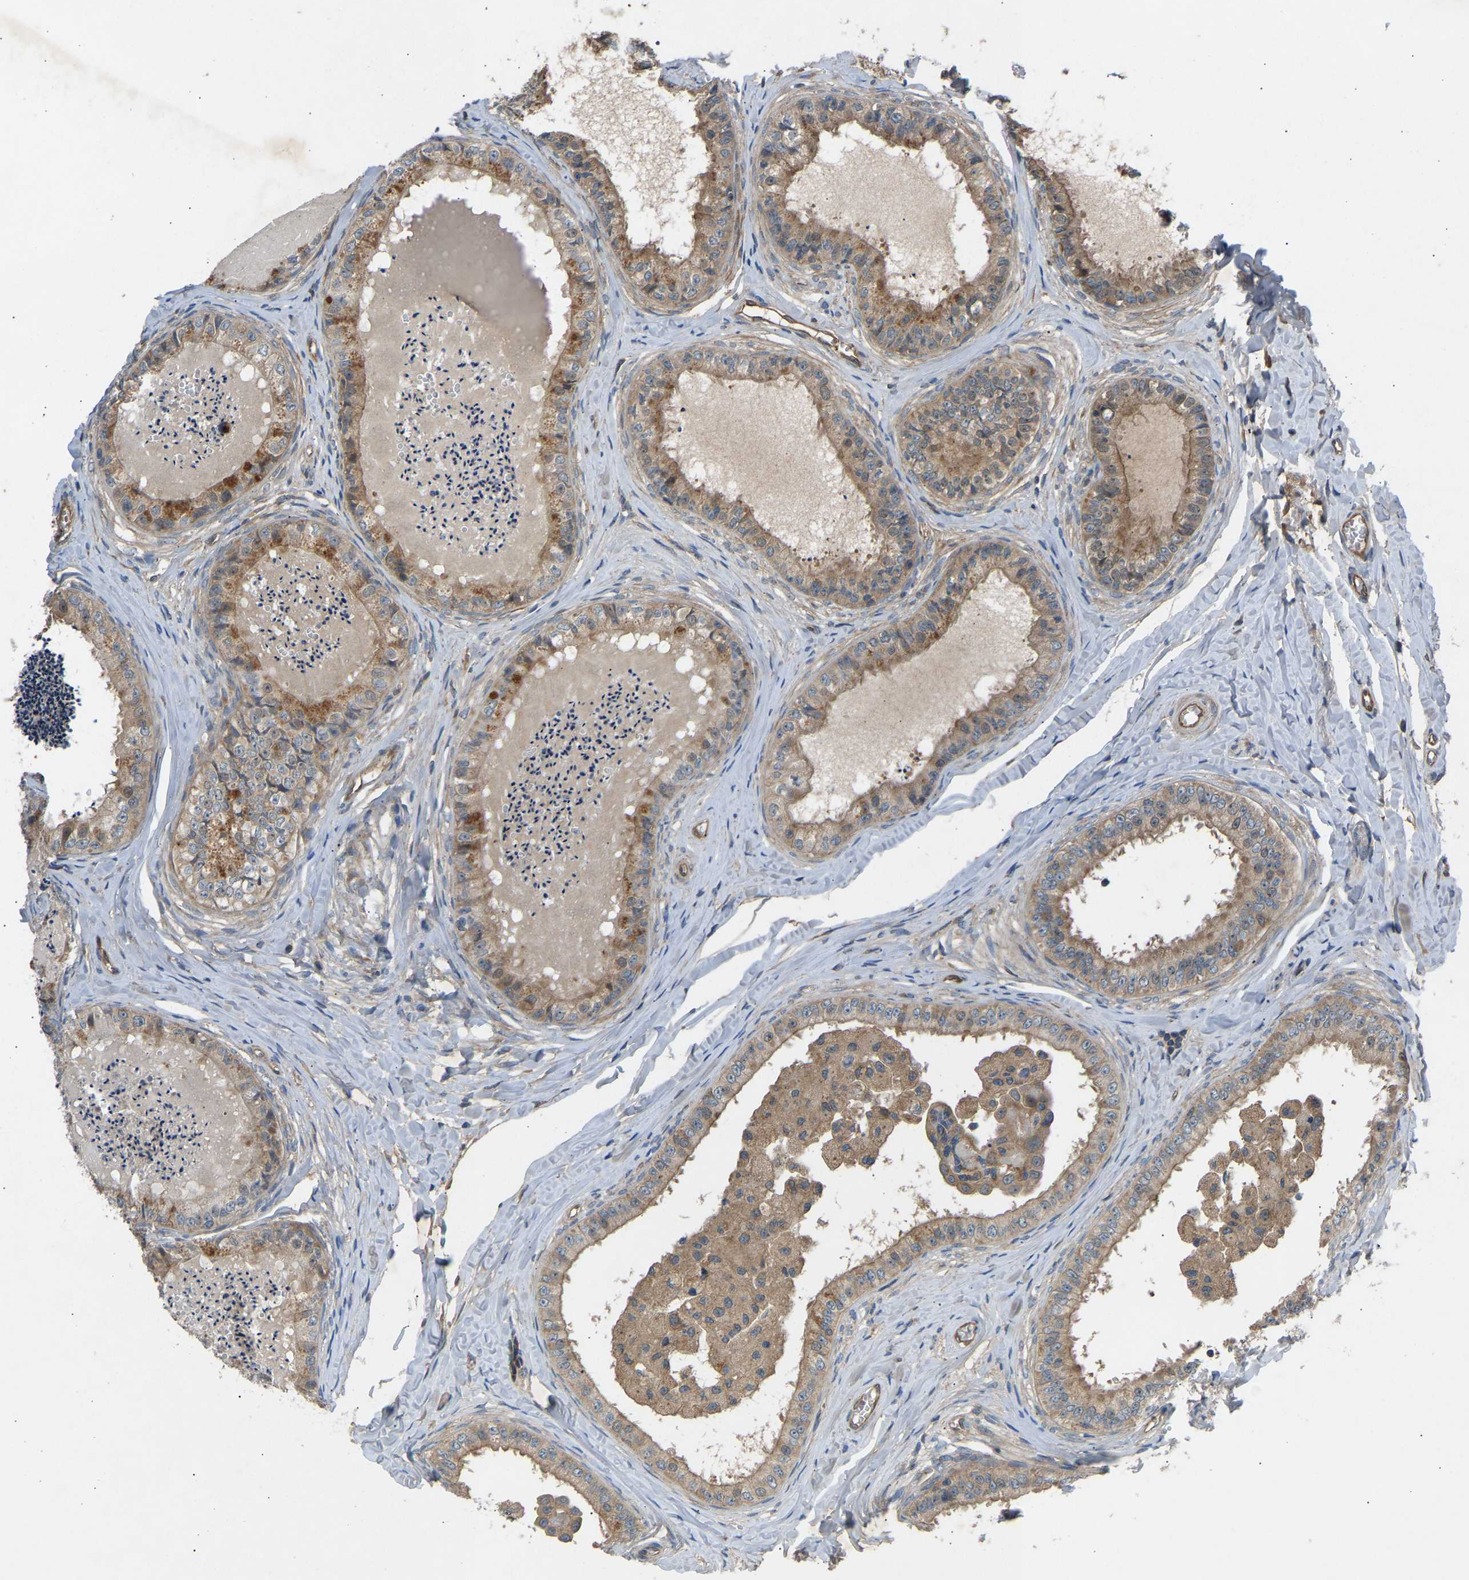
{"staining": {"intensity": "moderate", "quantity": ">75%", "location": "cytoplasmic/membranous,nuclear"}, "tissue": "epididymis", "cell_type": "Glandular cells", "image_type": "normal", "snomed": [{"axis": "morphology", "description": "Normal tissue, NOS"}, {"axis": "topography", "description": "Epididymis"}], "caption": "Protein staining of normal epididymis displays moderate cytoplasmic/membranous,nuclear staining in about >75% of glandular cells.", "gene": "GAS2L1", "patient": {"sex": "male", "age": 31}}